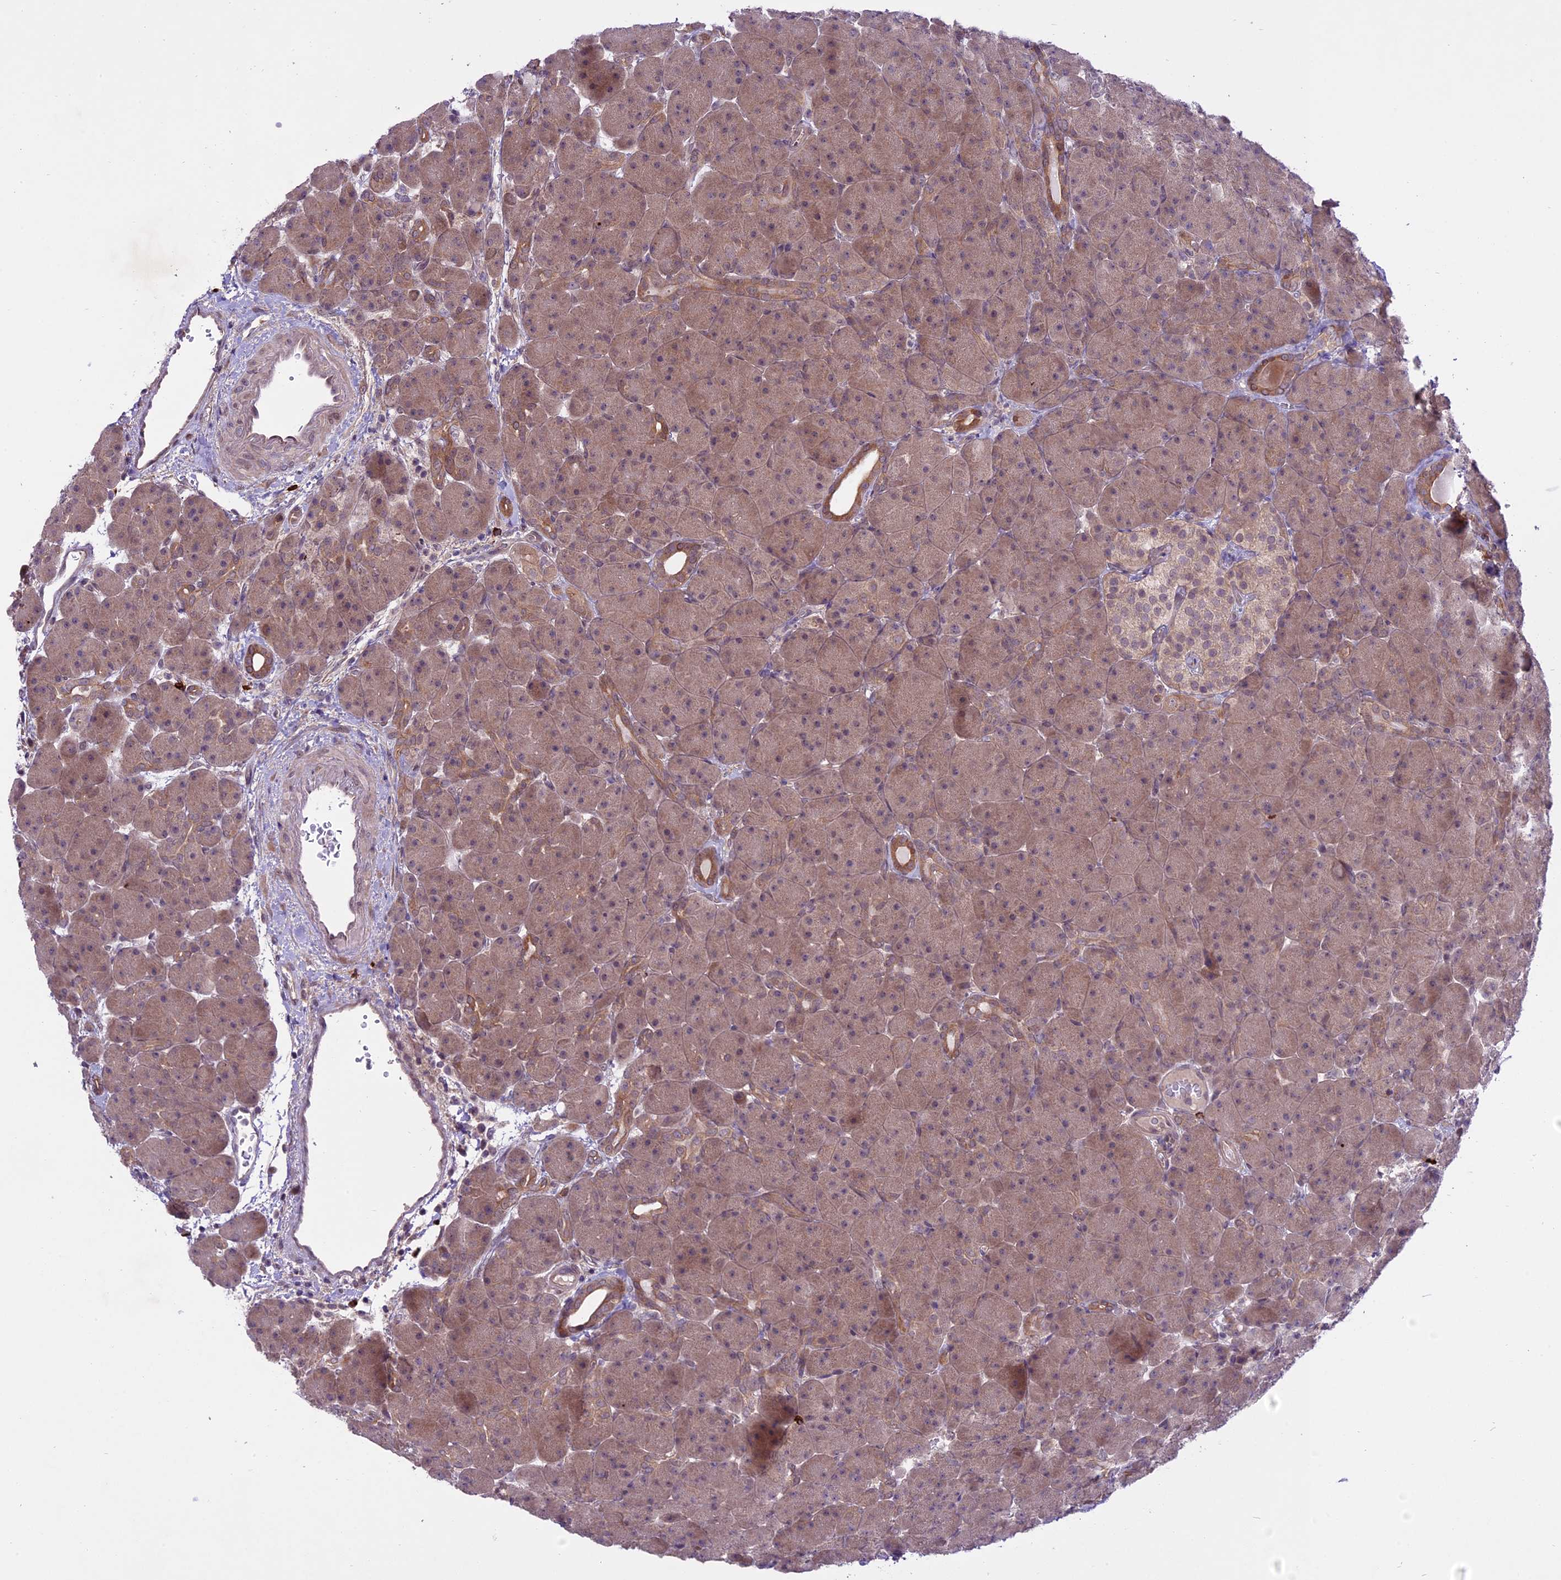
{"staining": {"intensity": "moderate", "quantity": ">75%", "location": "cytoplasmic/membranous"}, "tissue": "pancreas", "cell_type": "Exocrine glandular cells", "image_type": "normal", "snomed": [{"axis": "morphology", "description": "Normal tissue, NOS"}, {"axis": "topography", "description": "Pancreas"}], "caption": "Human pancreas stained with a protein marker reveals moderate staining in exocrine glandular cells.", "gene": "SPRED1", "patient": {"sex": "male", "age": 66}}